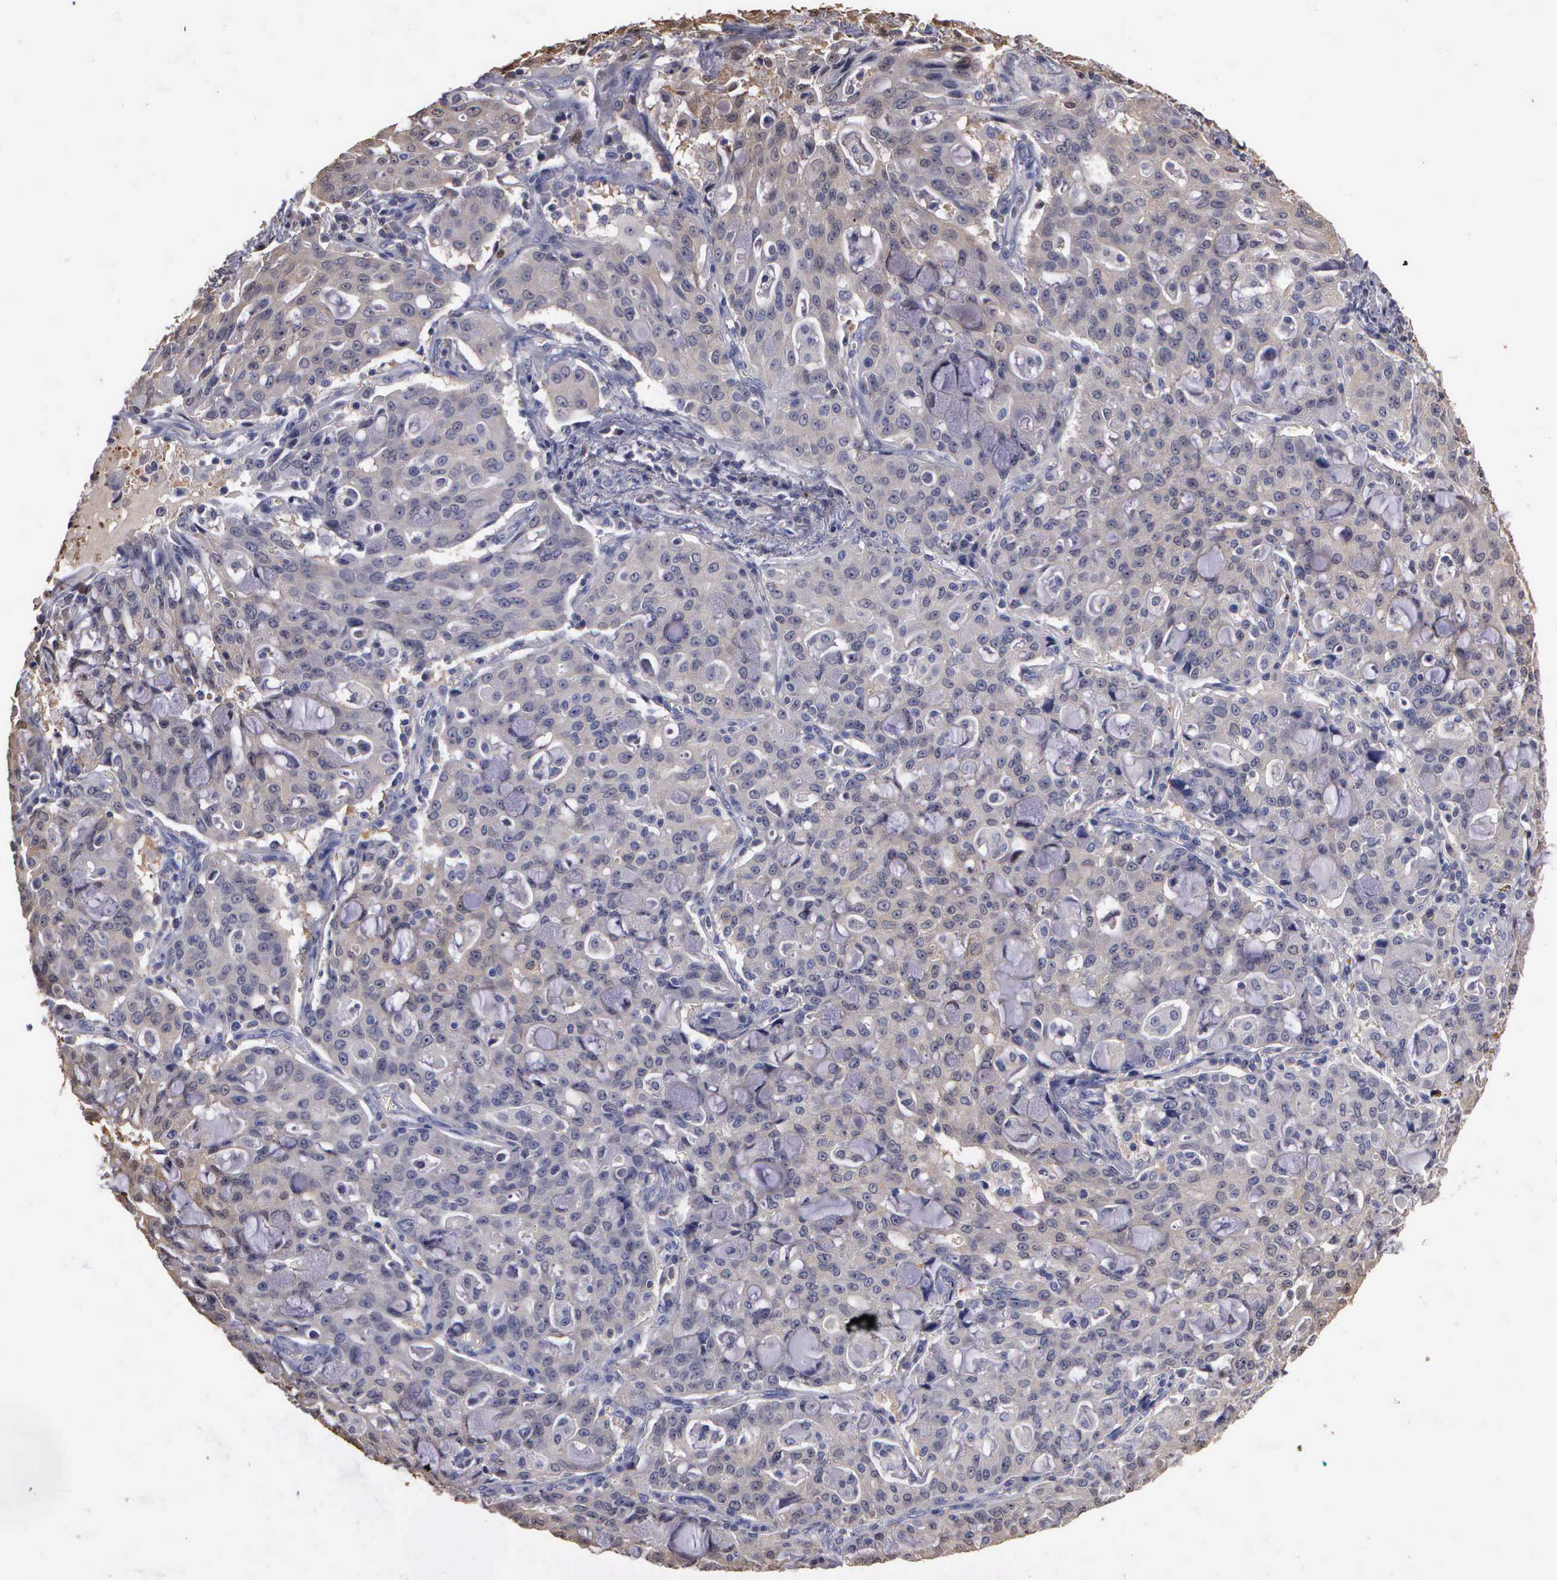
{"staining": {"intensity": "negative", "quantity": "none", "location": "none"}, "tissue": "lung cancer", "cell_type": "Tumor cells", "image_type": "cancer", "snomed": [{"axis": "morphology", "description": "Adenocarcinoma, NOS"}, {"axis": "topography", "description": "Lung"}], "caption": "Protein analysis of adenocarcinoma (lung) exhibits no significant positivity in tumor cells.", "gene": "ENO3", "patient": {"sex": "female", "age": 44}}